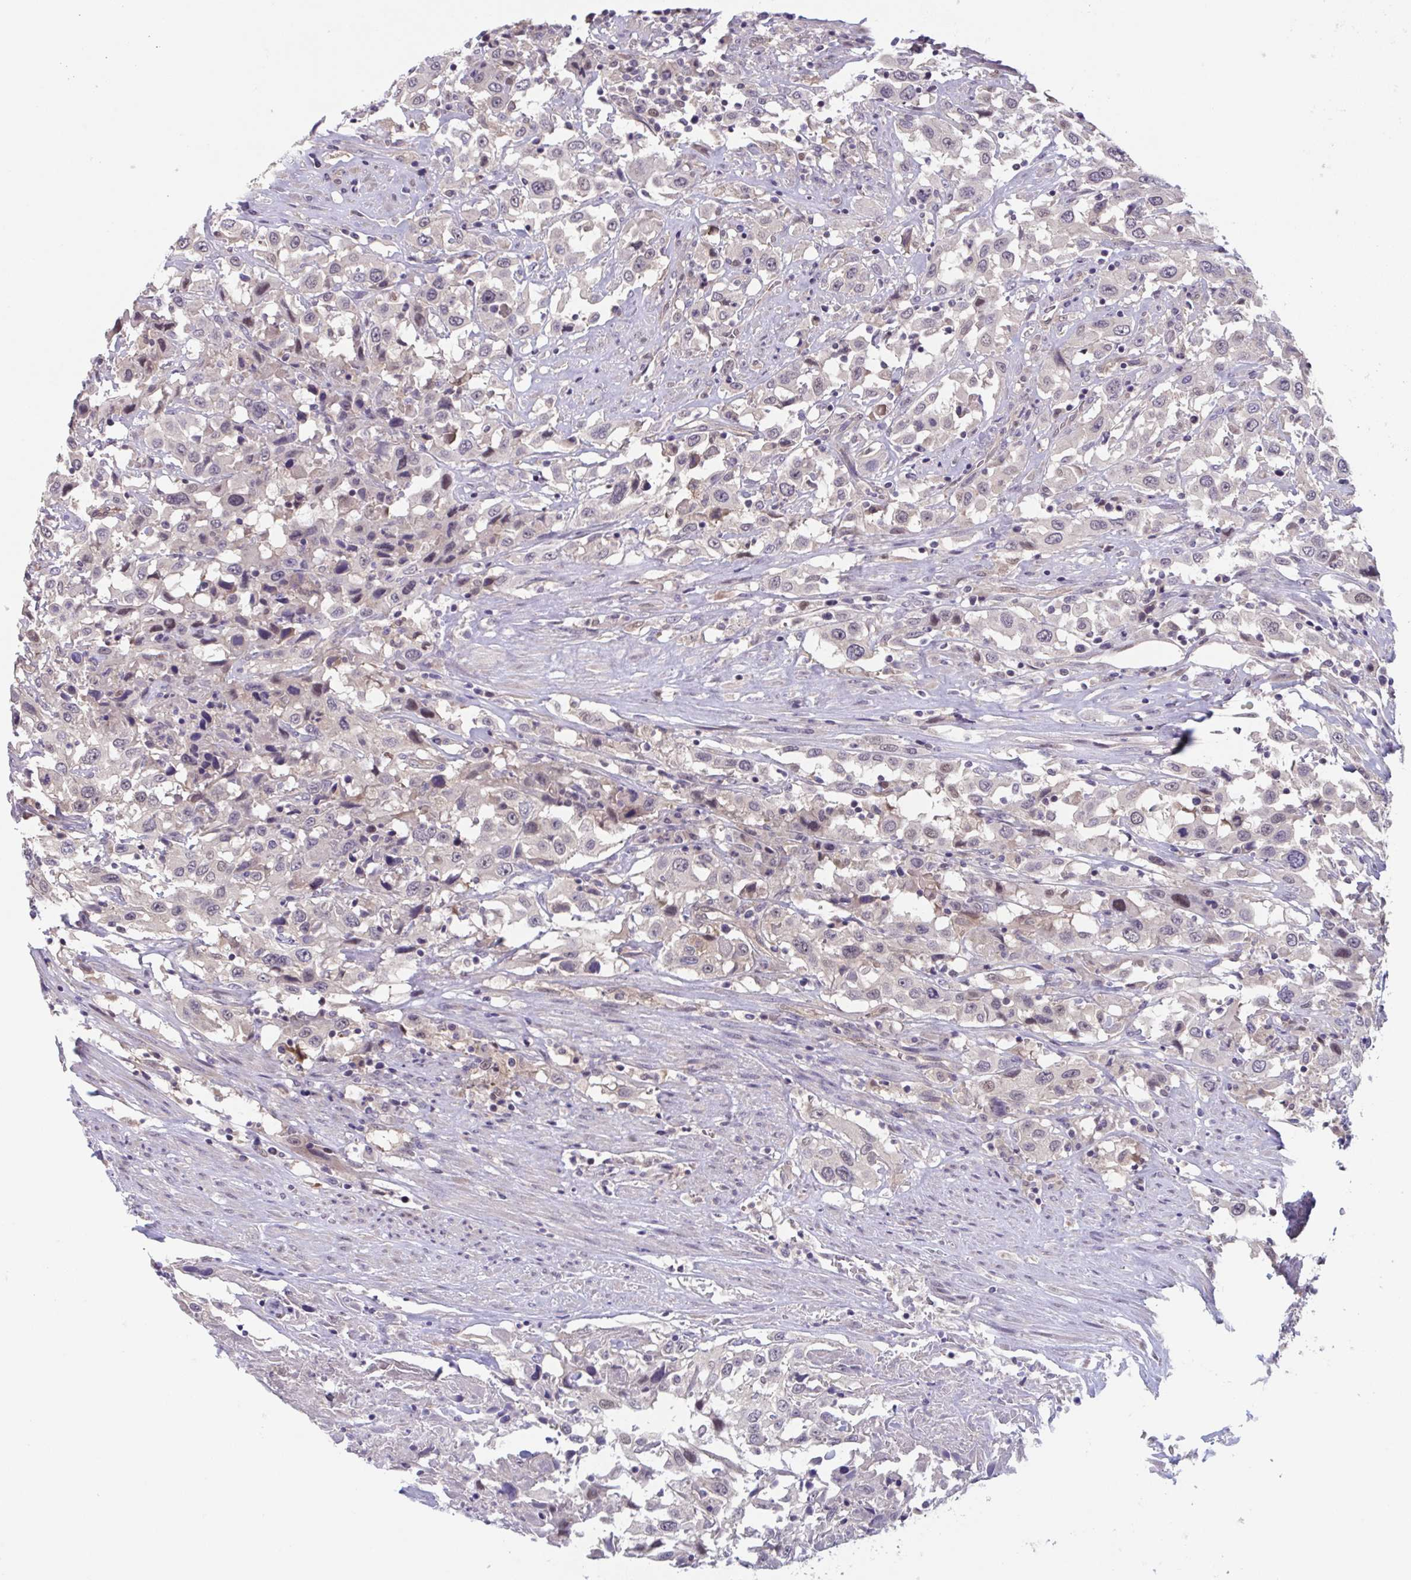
{"staining": {"intensity": "weak", "quantity": "<25%", "location": "nuclear"}, "tissue": "urothelial cancer", "cell_type": "Tumor cells", "image_type": "cancer", "snomed": [{"axis": "morphology", "description": "Urothelial carcinoma, High grade"}, {"axis": "topography", "description": "Urinary bladder"}], "caption": "High magnification brightfield microscopy of urothelial cancer stained with DAB (brown) and counterstained with hematoxylin (blue): tumor cells show no significant expression. (DAB IHC with hematoxylin counter stain).", "gene": "RIOK1", "patient": {"sex": "male", "age": 61}}